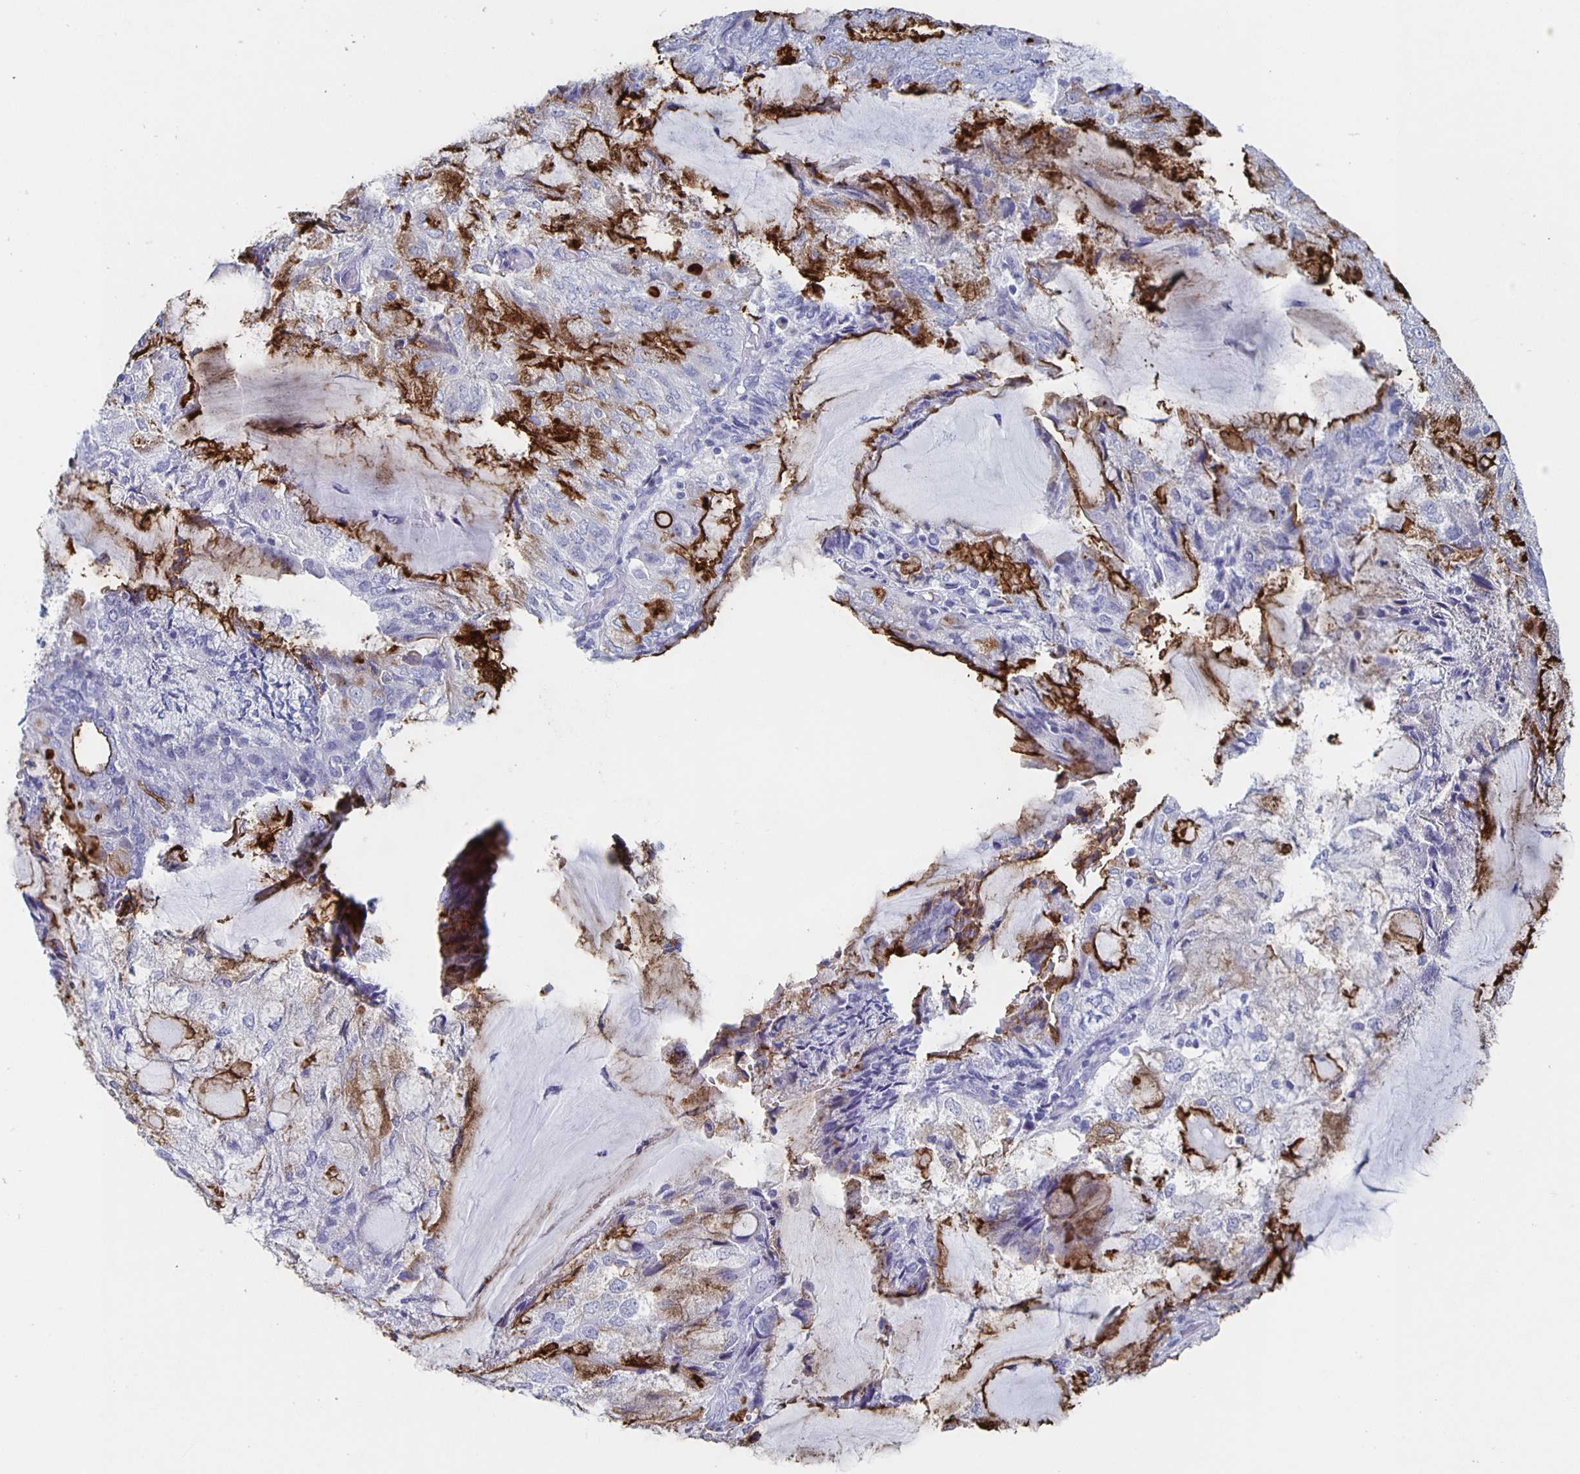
{"staining": {"intensity": "strong", "quantity": "25%-75%", "location": "cytoplasmic/membranous"}, "tissue": "endometrial cancer", "cell_type": "Tumor cells", "image_type": "cancer", "snomed": [{"axis": "morphology", "description": "Adenocarcinoma, NOS"}, {"axis": "topography", "description": "Endometrium"}], "caption": "High-power microscopy captured an immunohistochemistry (IHC) histopathology image of endometrial adenocarcinoma, revealing strong cytoplasmic/membranous expression in about 25%-75% of tumor cells.", "gene": "SLC34A2", "patient": {"sex": "female", "age": 81}}